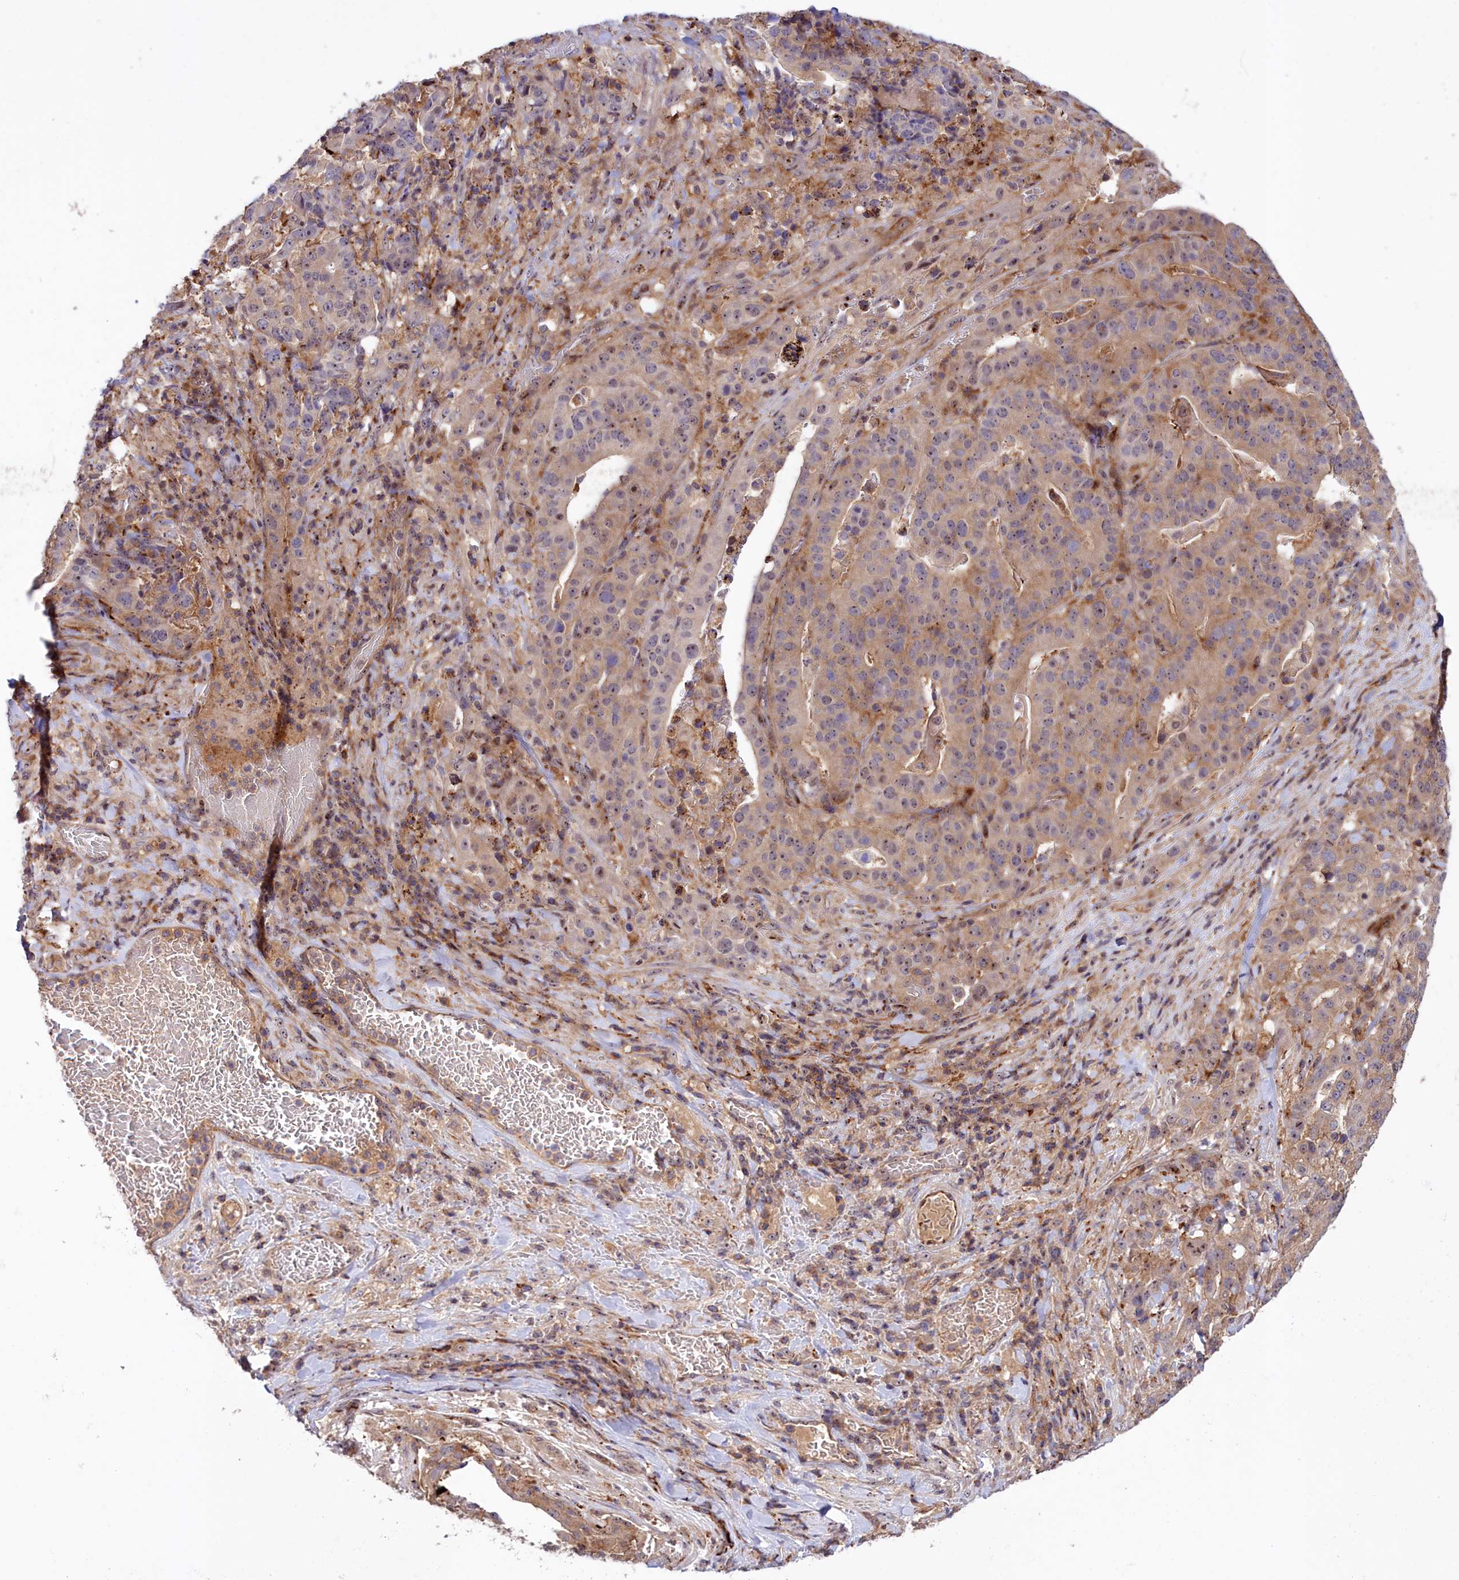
{"staining": {"intensity": "weak", "quantity": "<25%", "location": "cytoplasmic/membranous,nuclear"}, "tissue": "stomach cancer", "cell_type": "Tumor cells", "image_type": "cancer", "snomed": [{"axis": "morphology", "description": "Adenocarcinoma, NOS"}, {"axis": "topography", "description": "Stomach"}], "caption": "Stomach adenocarcinoma was stained to show a protein in brown. There is no significant positivity in tumor cells. (DAB (3,3'-diaminobenzidine) IHC with hematoxylin counter stain).", "gene": "NEURL4", "patient": {"sex": "male", "age": 48}}